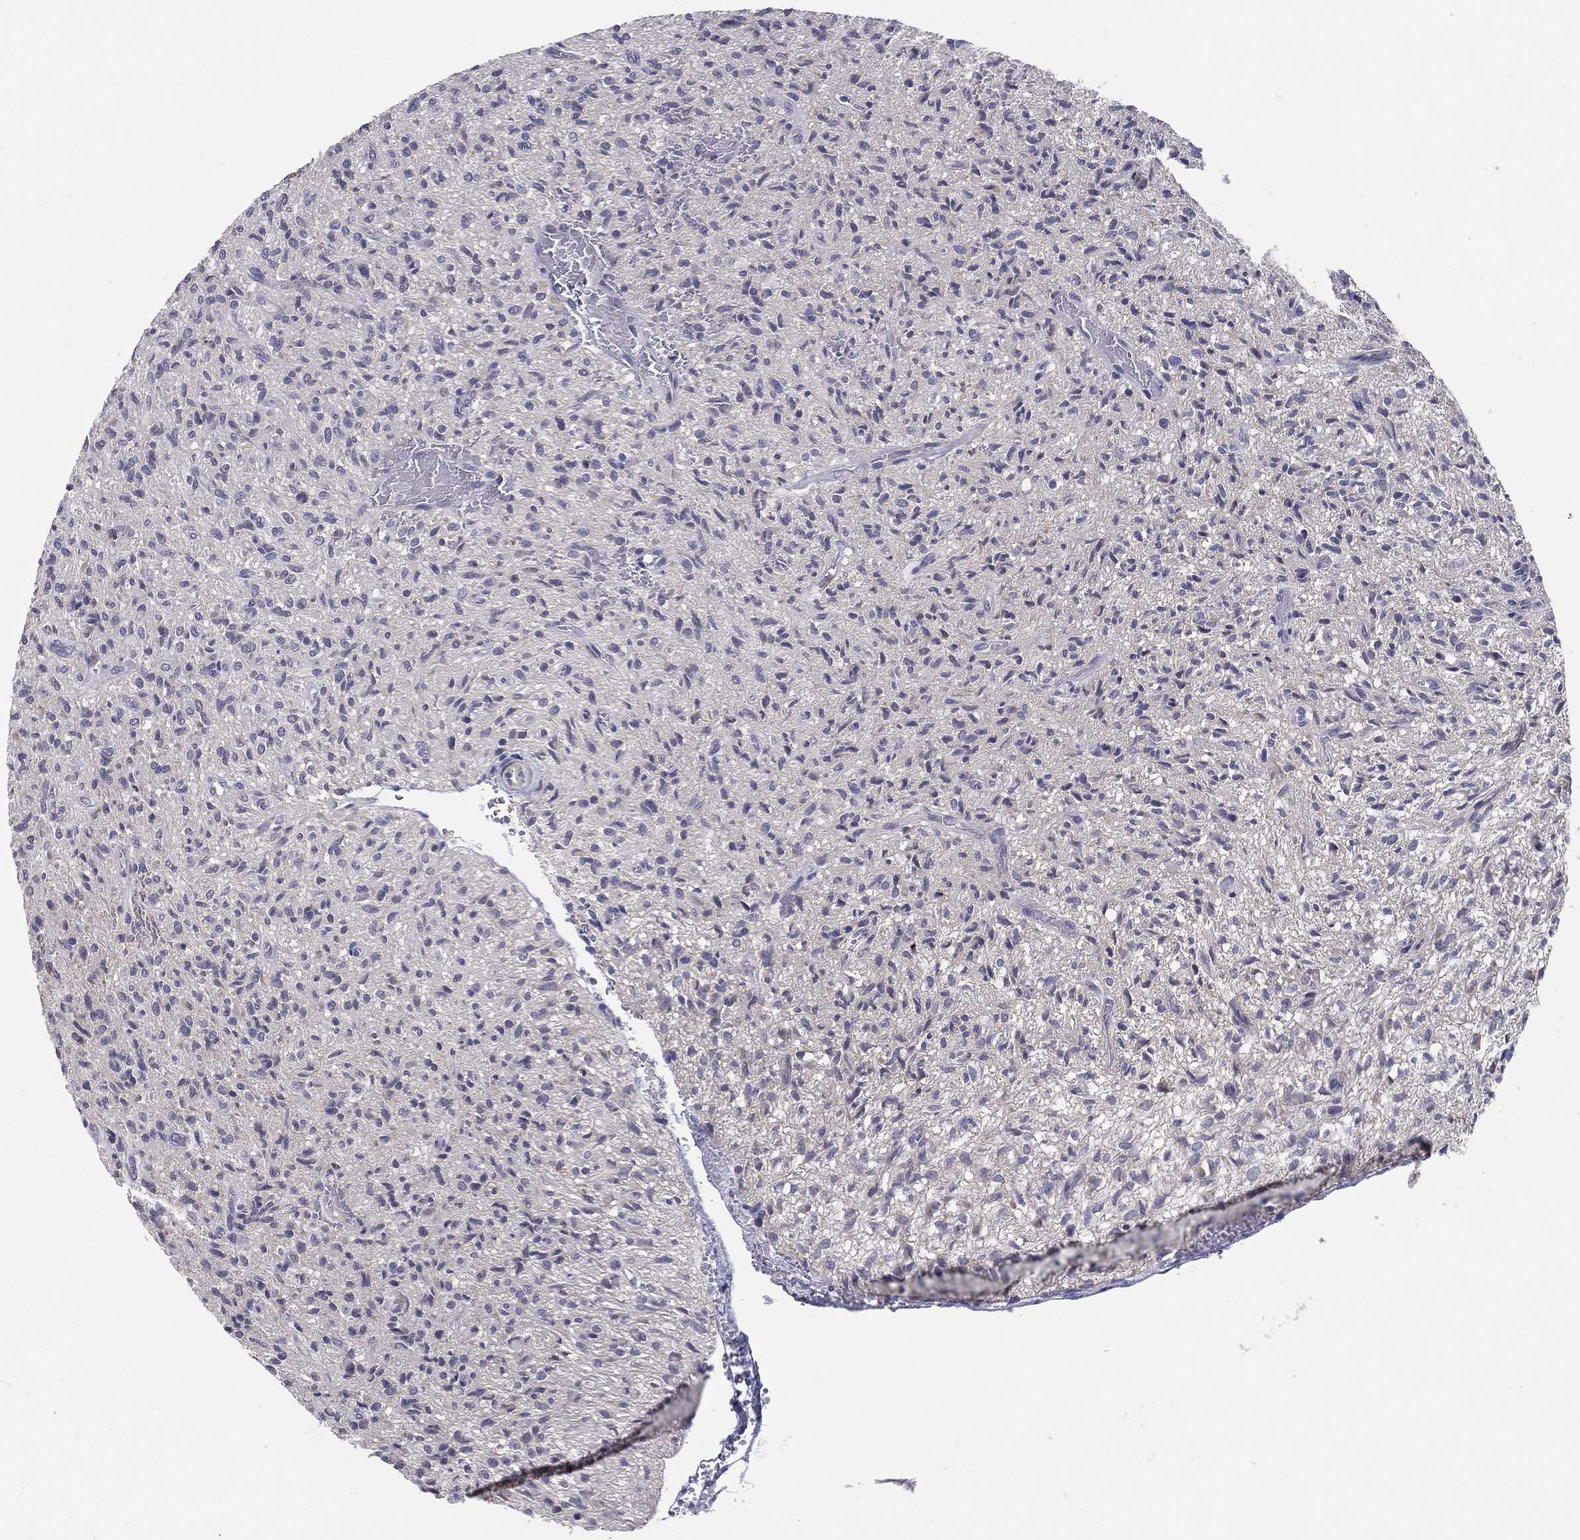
{"staining": {"intensity": "negative", "quantity": "none", "location": "none"}, "tissue": "glioma", "cell_type": "Tumor cells", "image_type": "cancer", "snomed": [{"axis": "morphology", "description": "Glioma, malignant, High grade"}, {"axis": "topography", "description": "Brain"}], "caption": "A high-resolution micrograph shows IHC staining of malignant high-grade glioma, which shows no significant staining in tumor cells.", "gene": "PCSK1", "patient": {"sex": "male", "age": 64}}